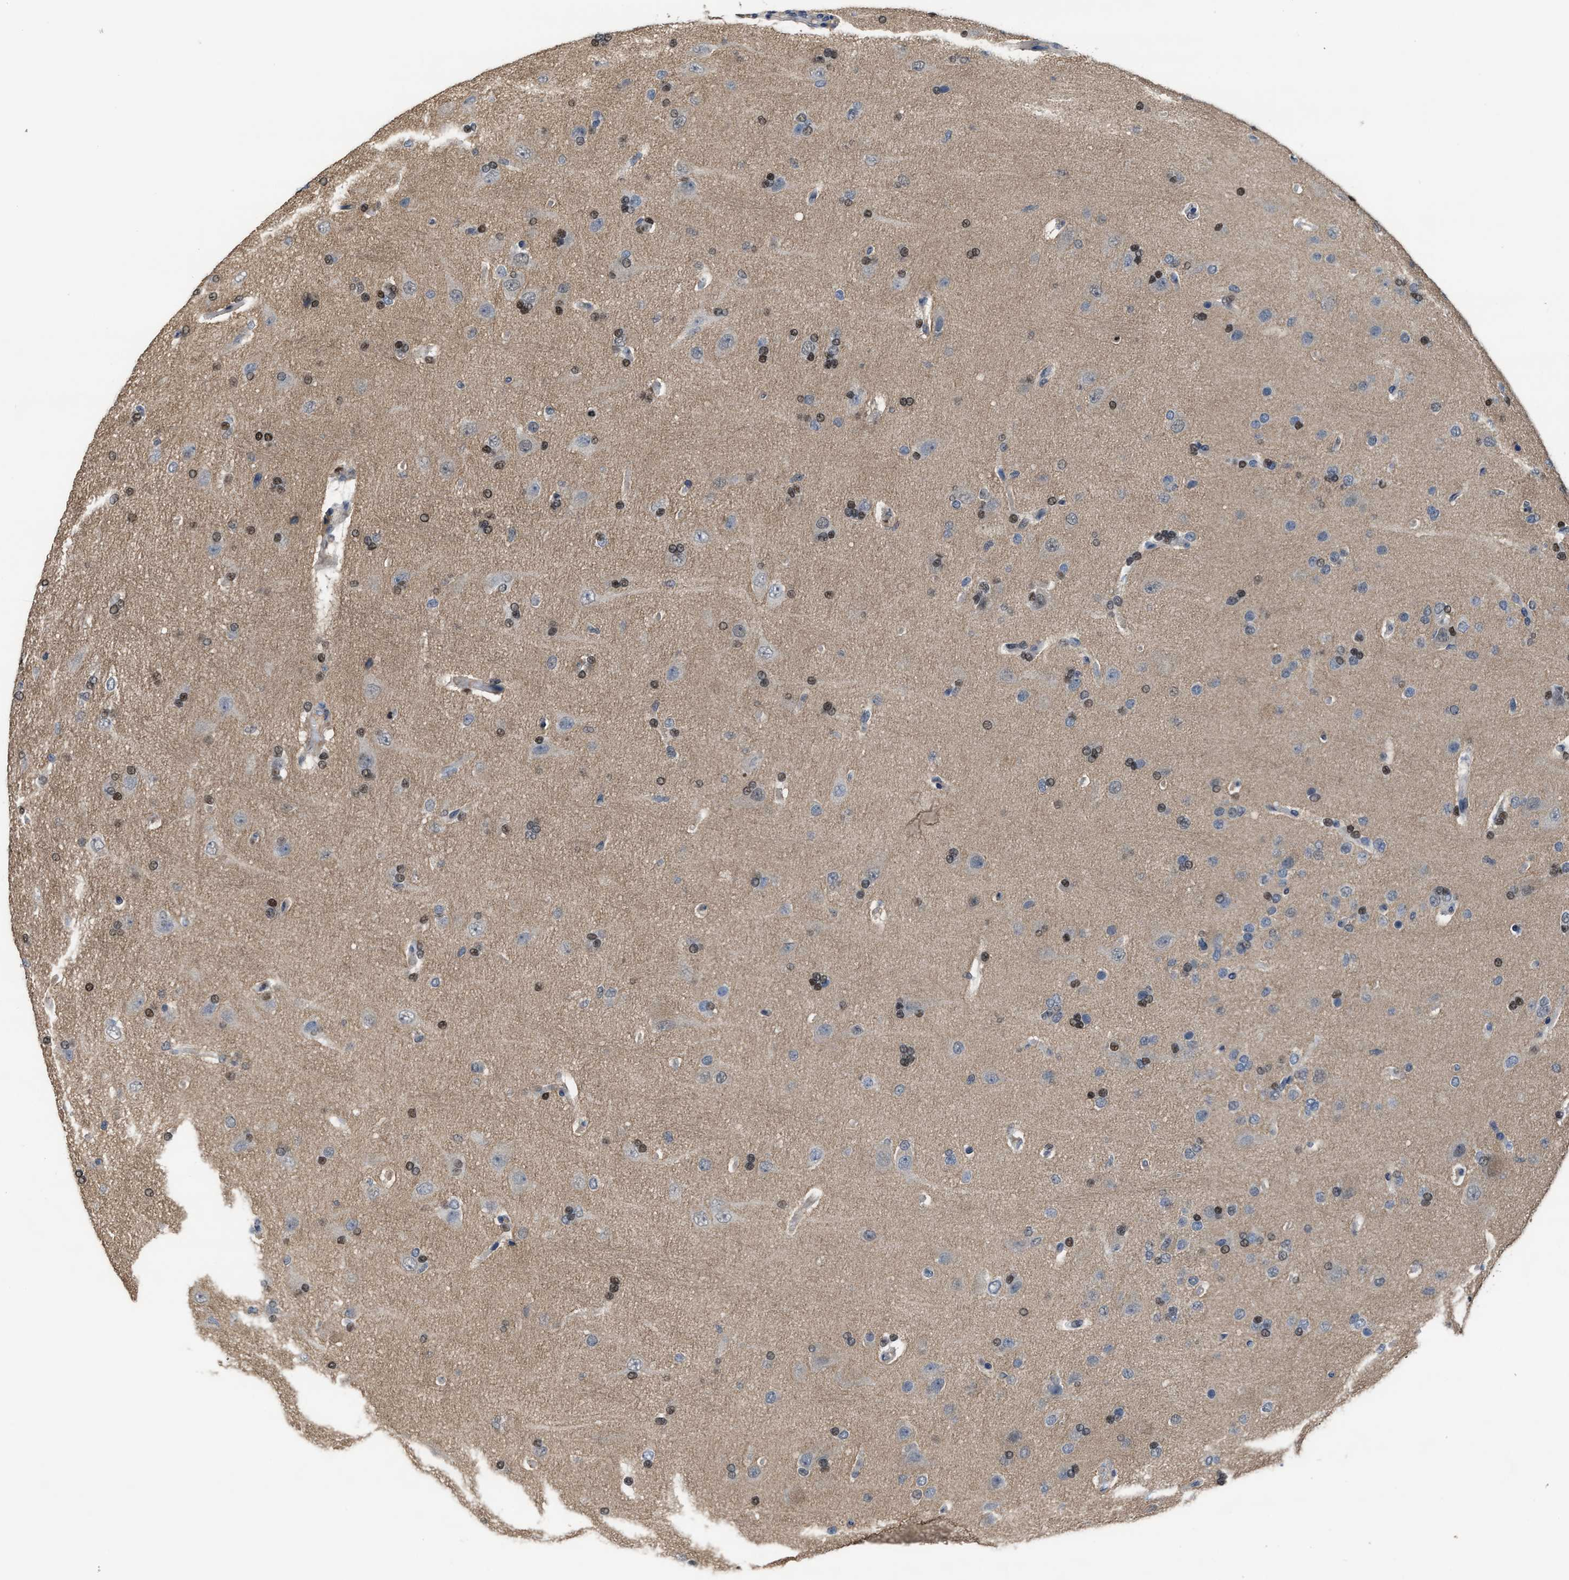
{"staining": {"intensity": "strong", "quantity": "25%-75%", "location": "nuclear"}, "tissue": "glioma", "cell_type": "Tumor cells", "image_type": "cancer", "snomed": [{"axis": "morphology", "description": "Glioma, malignant, High grade"}, {"axis": "topography", "description": "Brain"}], "caption": "IHC photomicrograph of human glioma stained for a protein (brown), which demonstrates high levels of strong nuclear staining in approximately 25%-75% of tumor cells.", "gene": "ZNF20", "patient": {"sex": "male", "age": 72}}